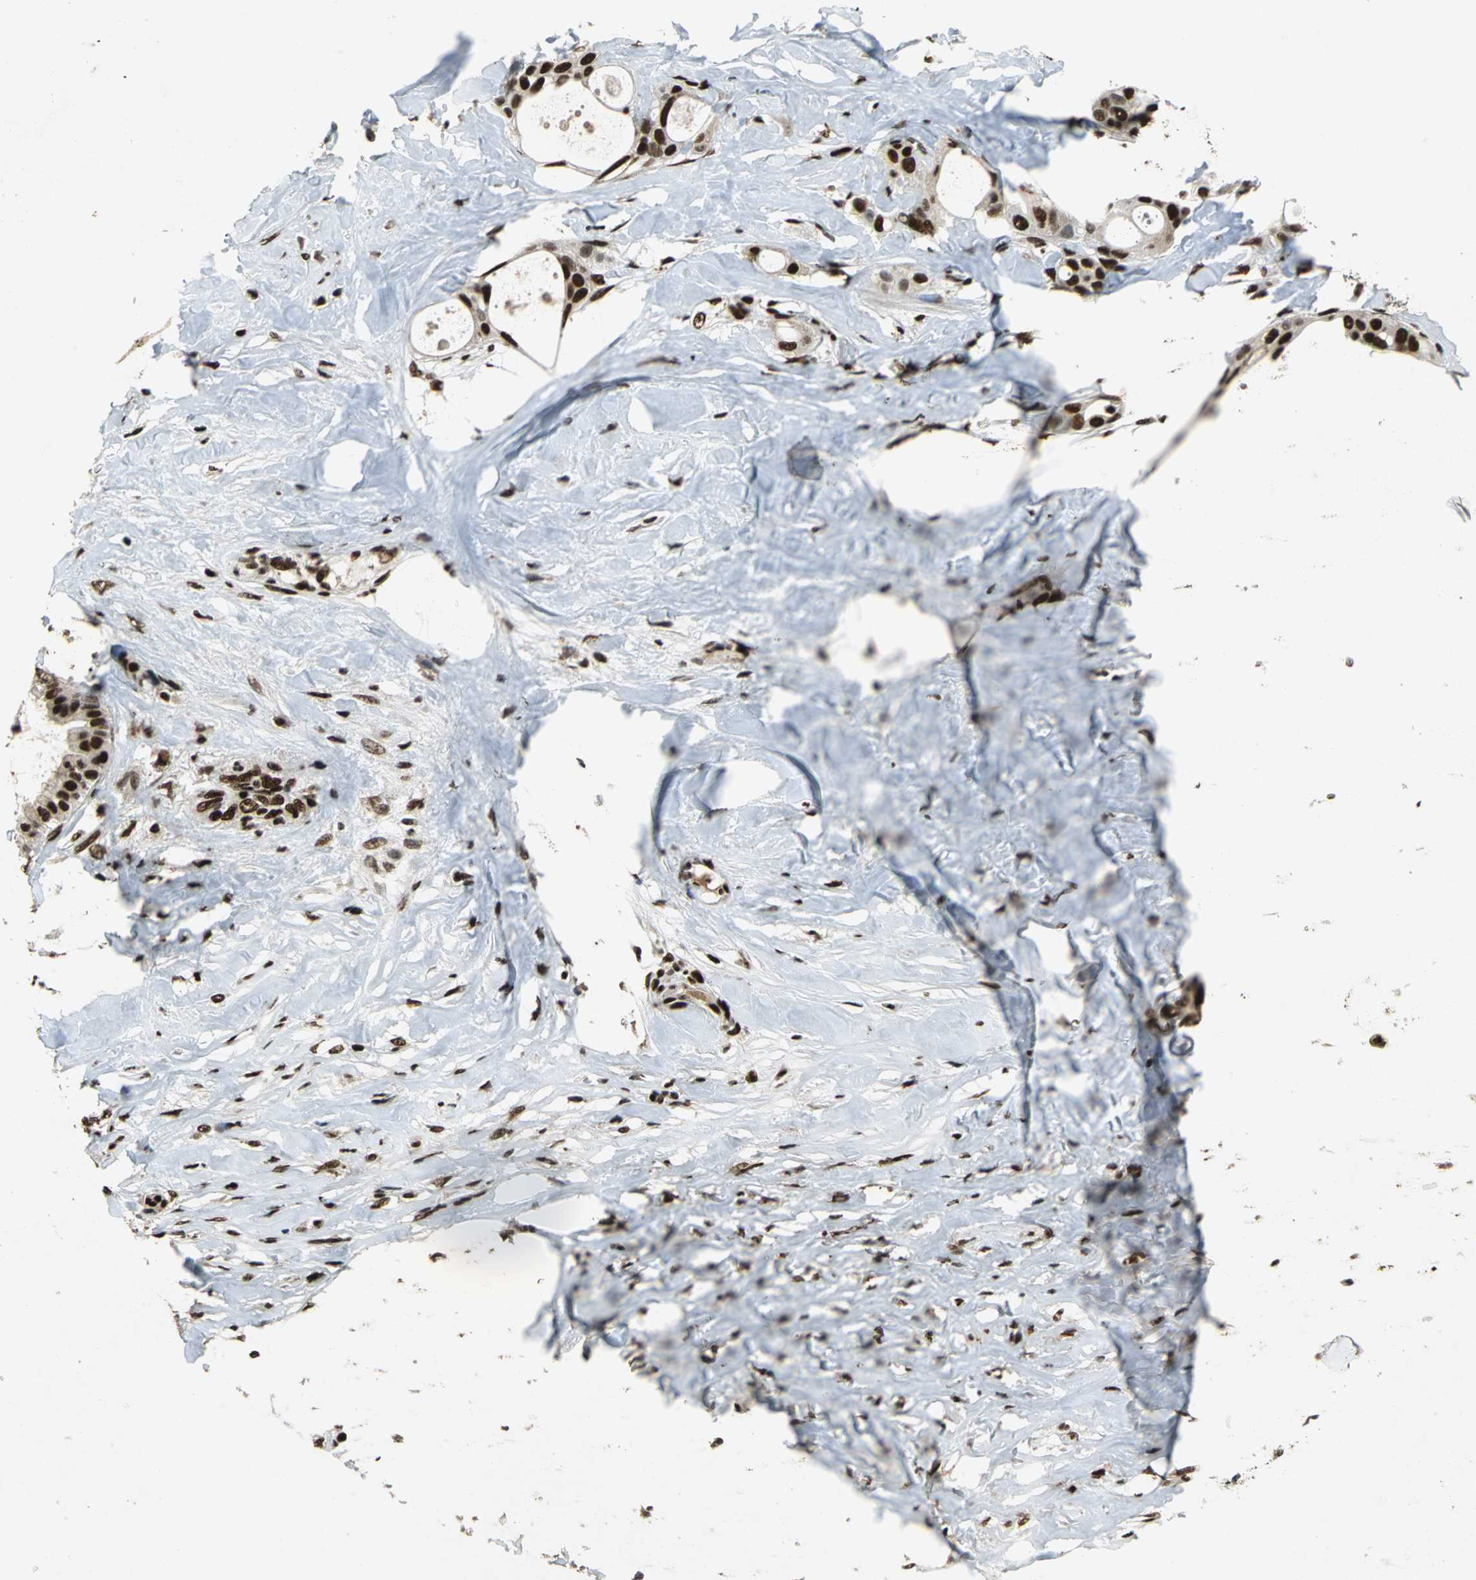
{"staining": {"intensity": "strong", "quantity": ">75%", "location": "nuclear"}, "tissue": "liver cancer", "cell_type": "Tumor cells", "image_type": "cancer", "snomed": [{"axis": "morphology", "description": "Cholangiocarcinoma"}, {"axis": "topography", "description": "Liver"}], "caption": "Liver cancer (cholangiocarcinoma) stained for a protein demonstrates strong nuclear positivity in tumor cells.", "gene": "MTA2", "patient": {"sex": "female", "age": 67}}